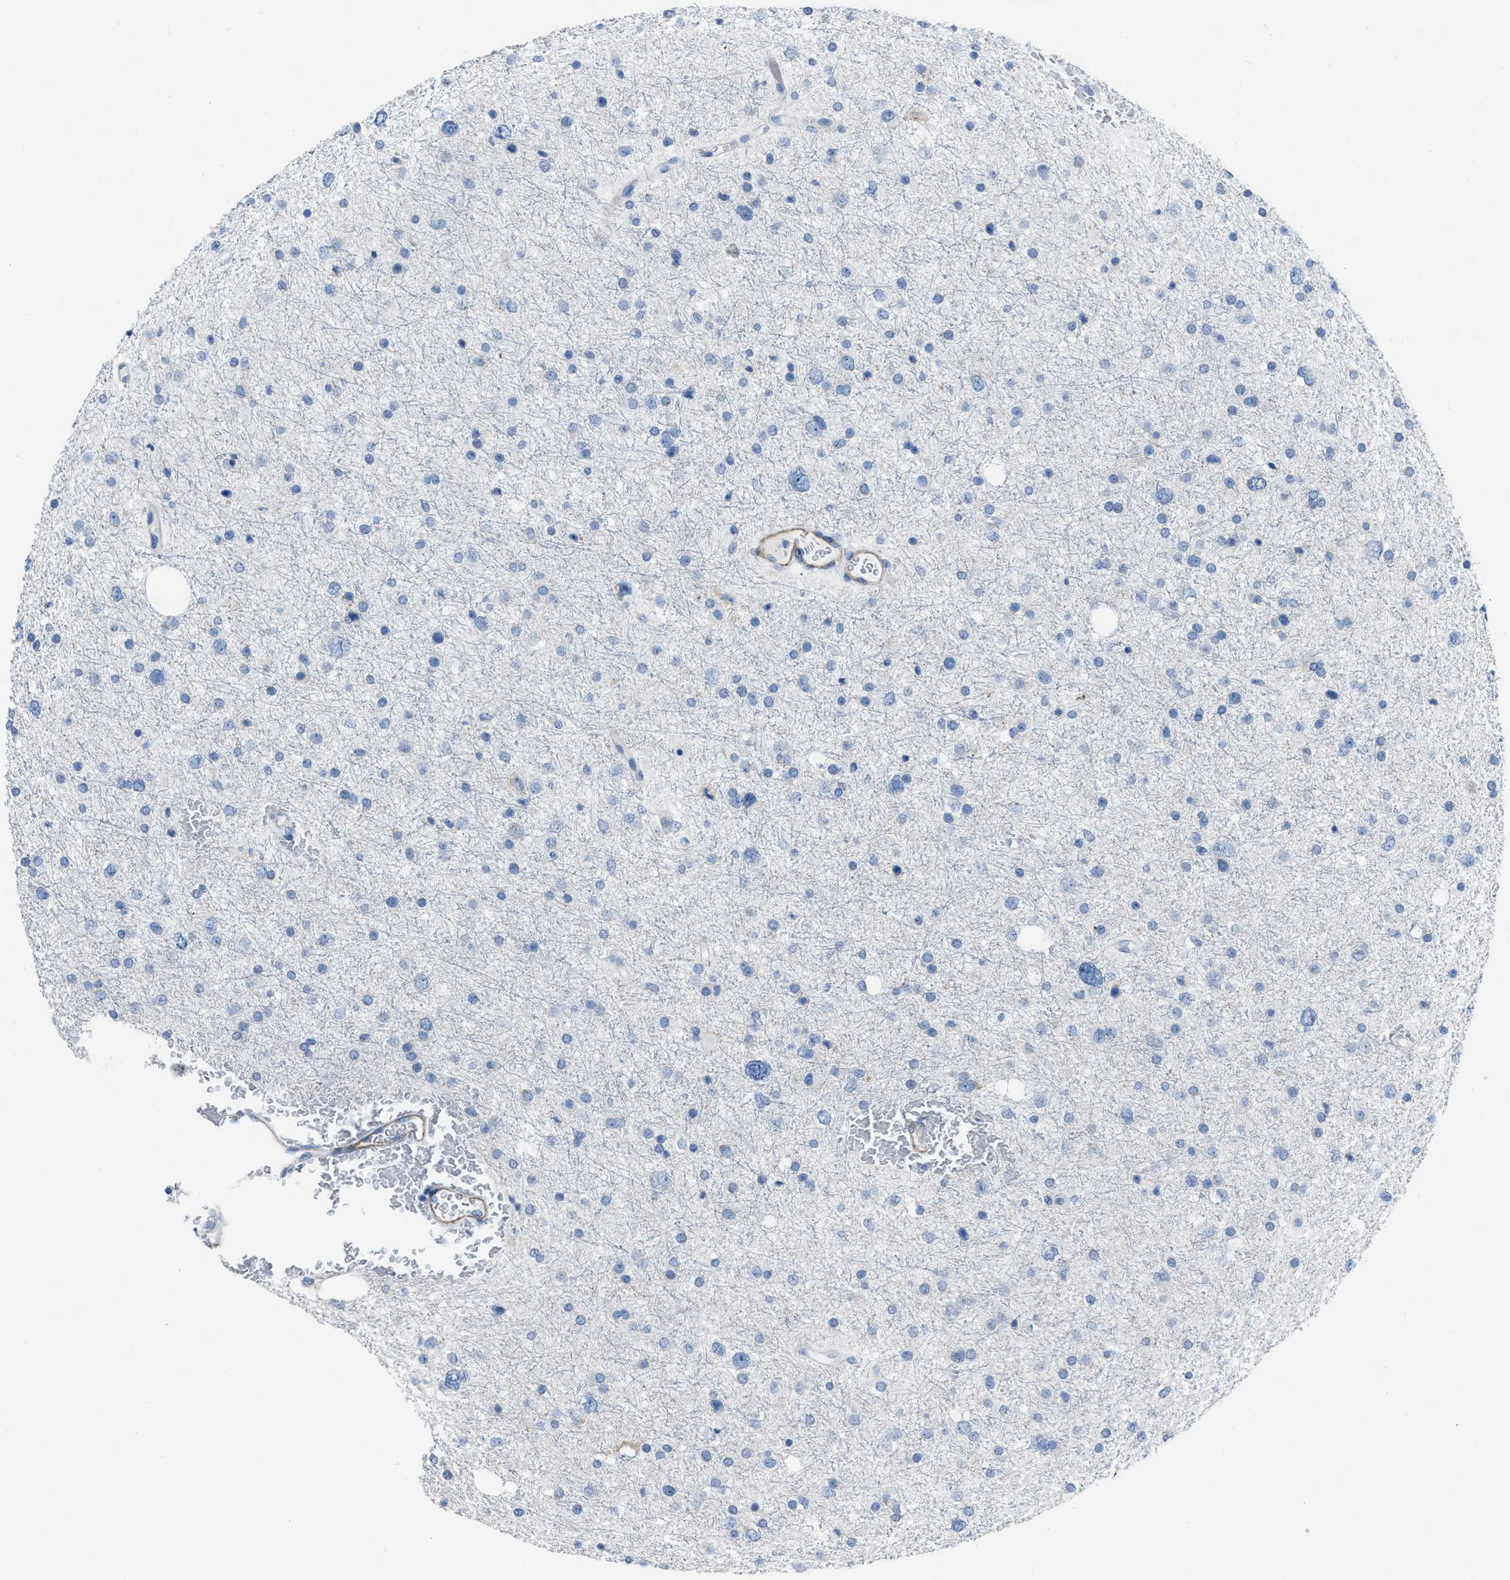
{"staining": {"intensity": "negative", "quantity": "none", "location": "none"}, "tissue": "glioma", "cell_type": "Tumor cells", "image_type": "cancer", "snomed": [{"axis": "morphology", "description": "Glioma, malignant, Low grade"}, {"axis": "topography", "description": "Brain"}], "caption": "Low-grade glioma (malignant) was stained to show a protein in brown. There is no significant staining in tumor cells.", "gene": "SPATC1L", "patient": {"sex": "female", "age": 37}}